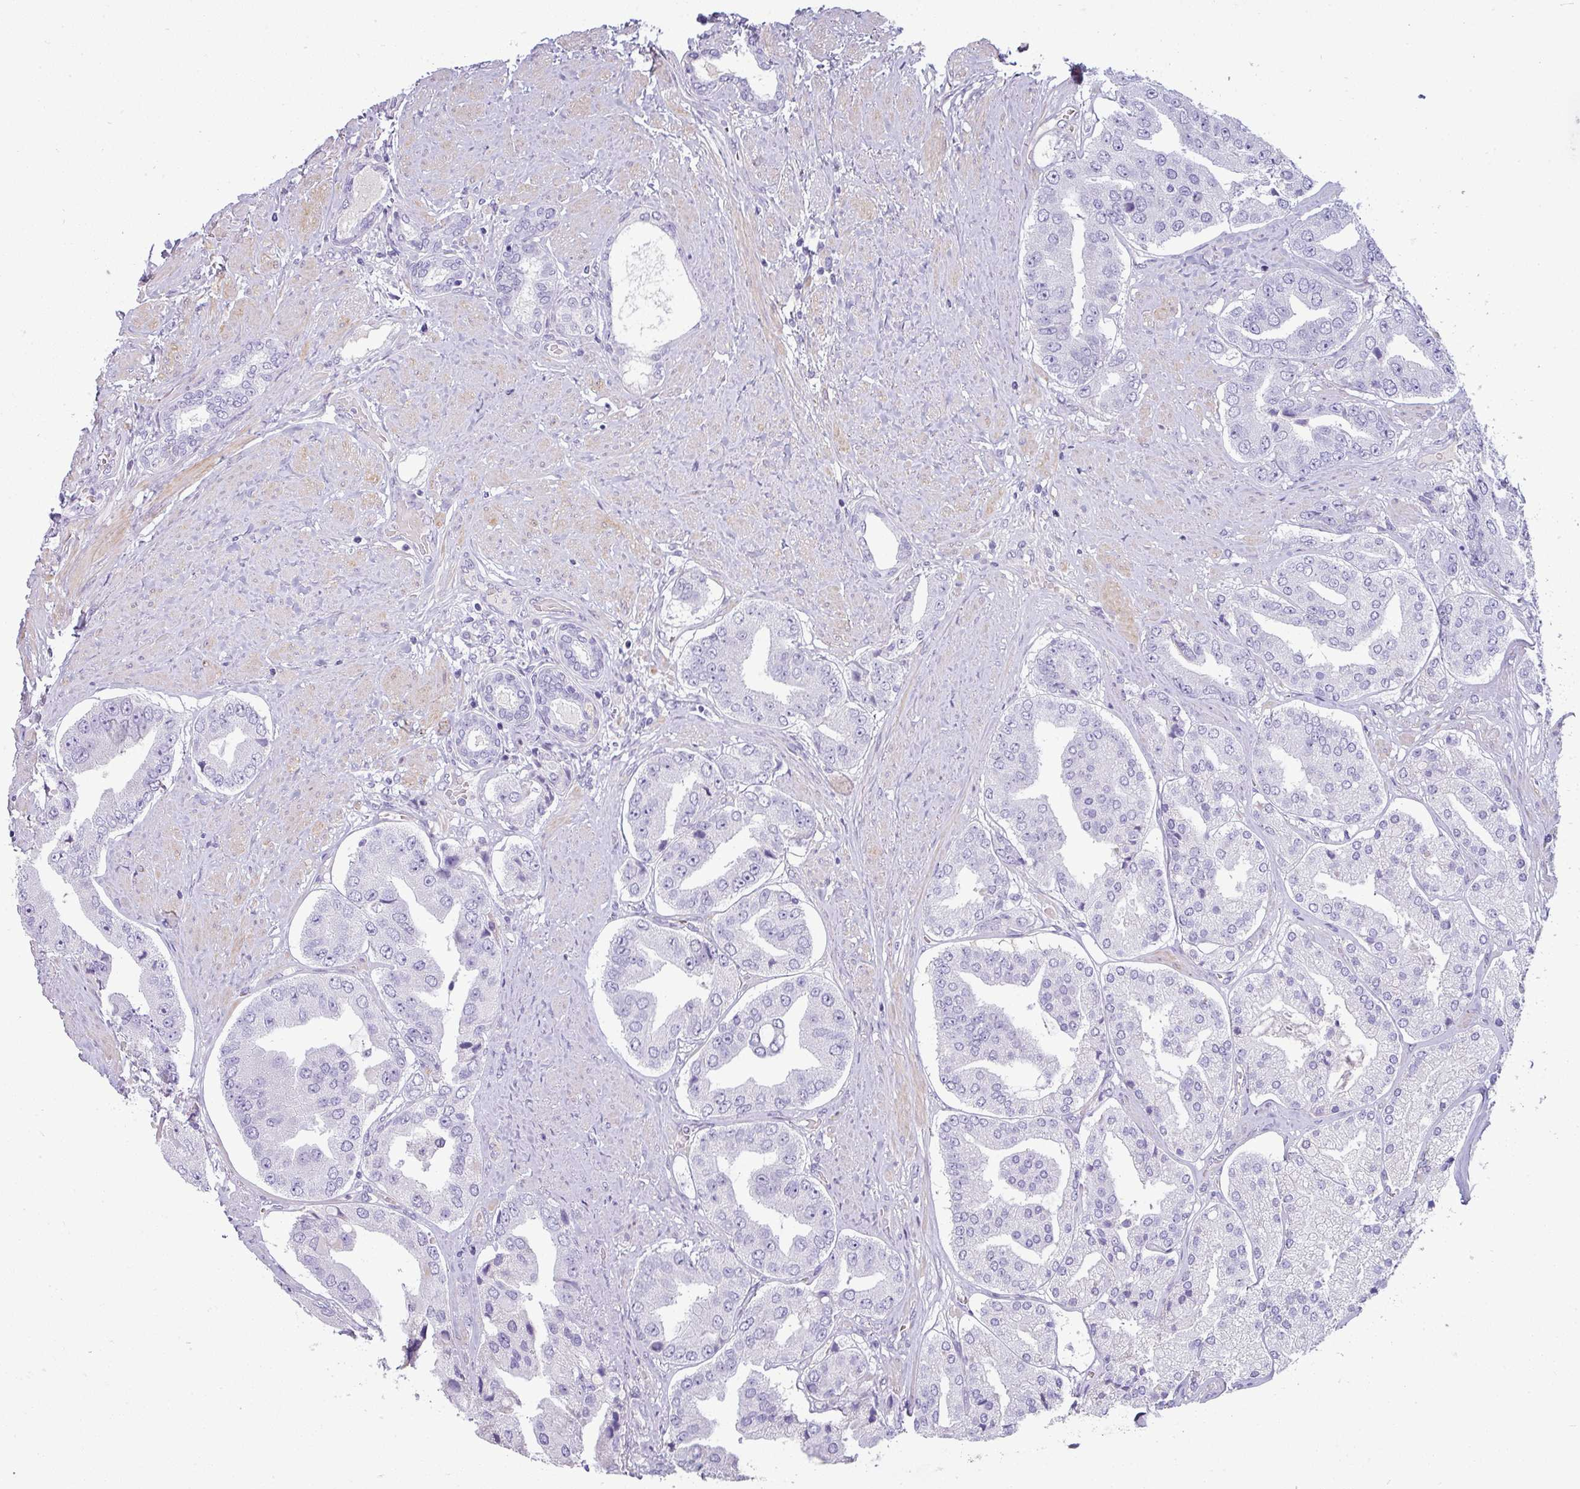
{"staining": {"intensity": "negative", "quantity": "none", "location": "none"}, "tissue": "prostate cancer", "cell_type": "Tumor cells", "image_type": "cancer", "snomed": [{"axis": "morphology", "description": "Adenocarcinoma, High grade"}, {"axis": "topography", "description": "Prostate"}], "caption": "The histopathology image exhibits no significant positivity in tumor cells of prostate cancer (high-grade adenocarcinoma).", "gene": "VCX2", "patient": {"sex": "male", "age": 63}}